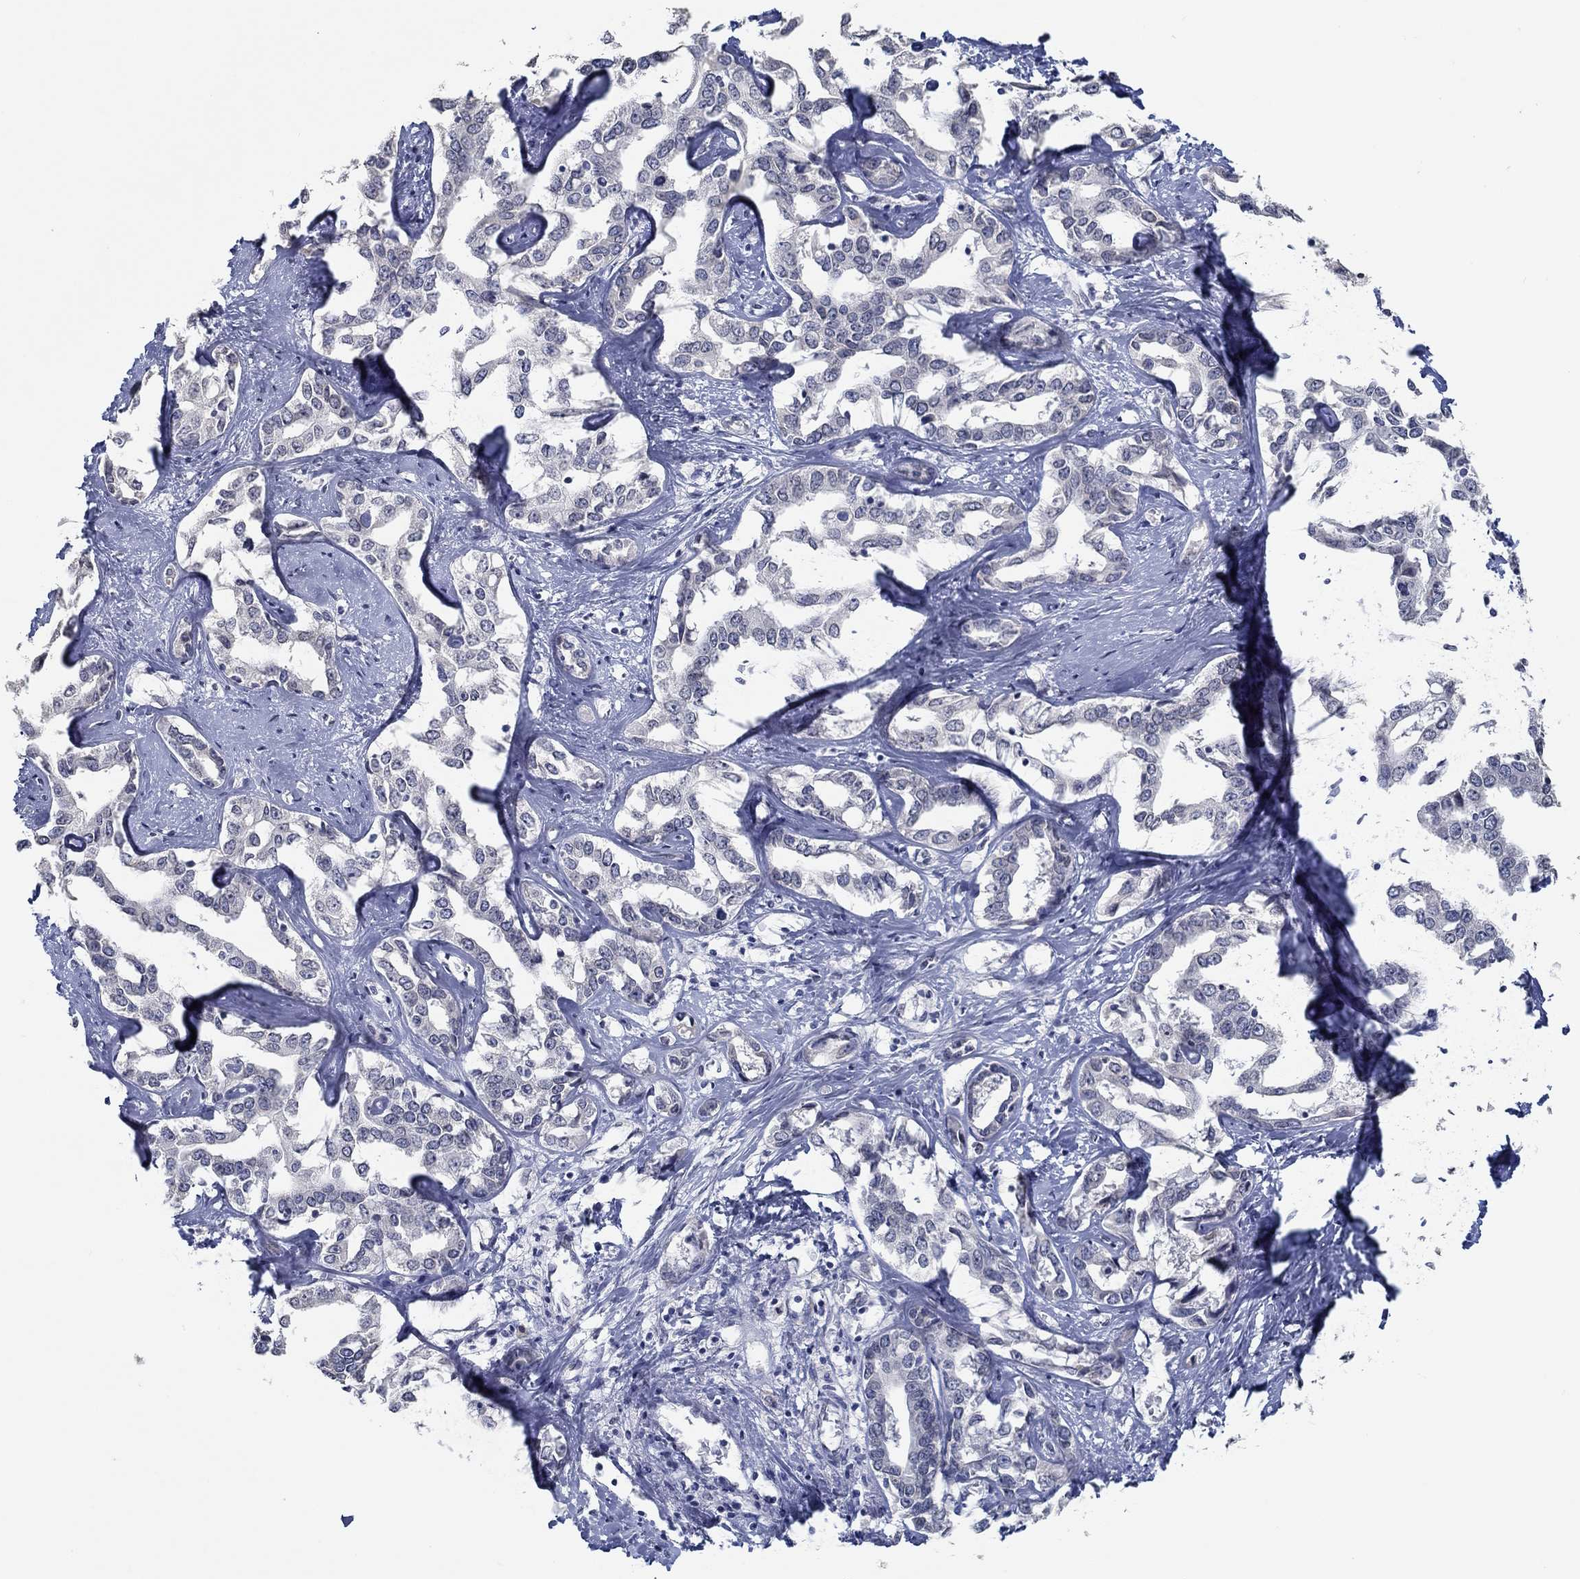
{"staining": {"intensity": "negative", "quantity": "none", "location": "none"}, "tissue": "liver cancer", "cell_type": "Tumor cells", "image_type": "cancer", "snomed": [{"axis": "morphology", "description": "Cholangiocarcinoma"}, {"axis": "topography", "description": "Liver"}], "caption": "Human liver cholangiocarcinoma stained for a protein using immunohistochemistry (IHC) reveals no expression in tumor cells.", "gene": "NUP155", "patient": {"sex": "male", "age": 59}}